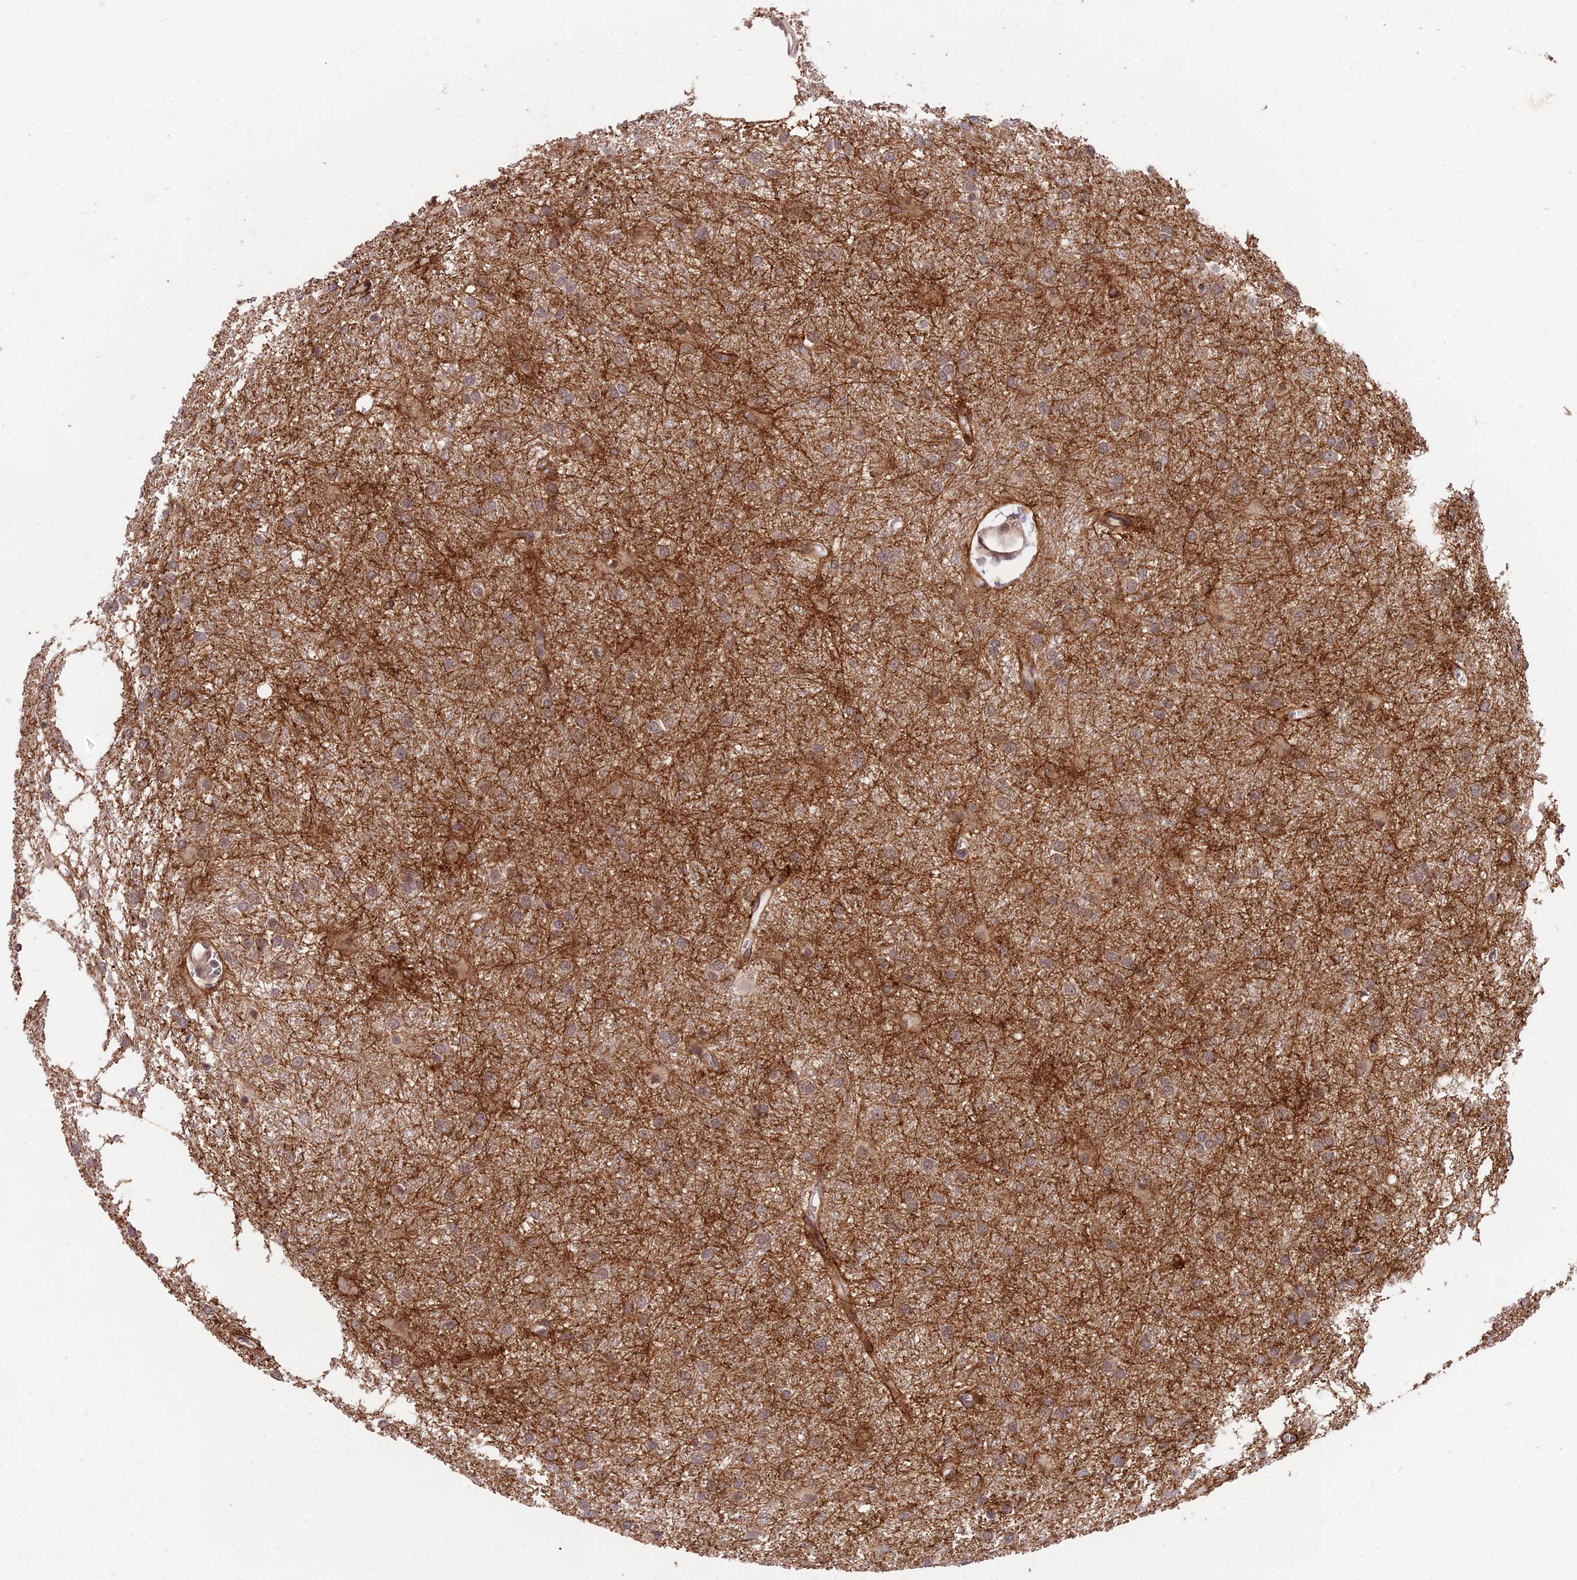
{"staining": {"intensity": "moderate", "quantity": ">75%", "location": "cytoplasmic/membranous"}, "tissue": "glioma", "cell_type": "Tumor cells", "image_type": "cancer", "snomed": [{"axis": "morphology", "description": "Glioma, malignant, High grade"}, {"axis": "topography", "description": "Brain"}], "caption": "This image shows immunohistochemistry staining of human malignant high-grade glioma, with medium moderate cytoplasmic/membranous staining in about >75% of tumor cells.", "gene": "ZNF85", "patient": {"sex": "female", "age": 50}}